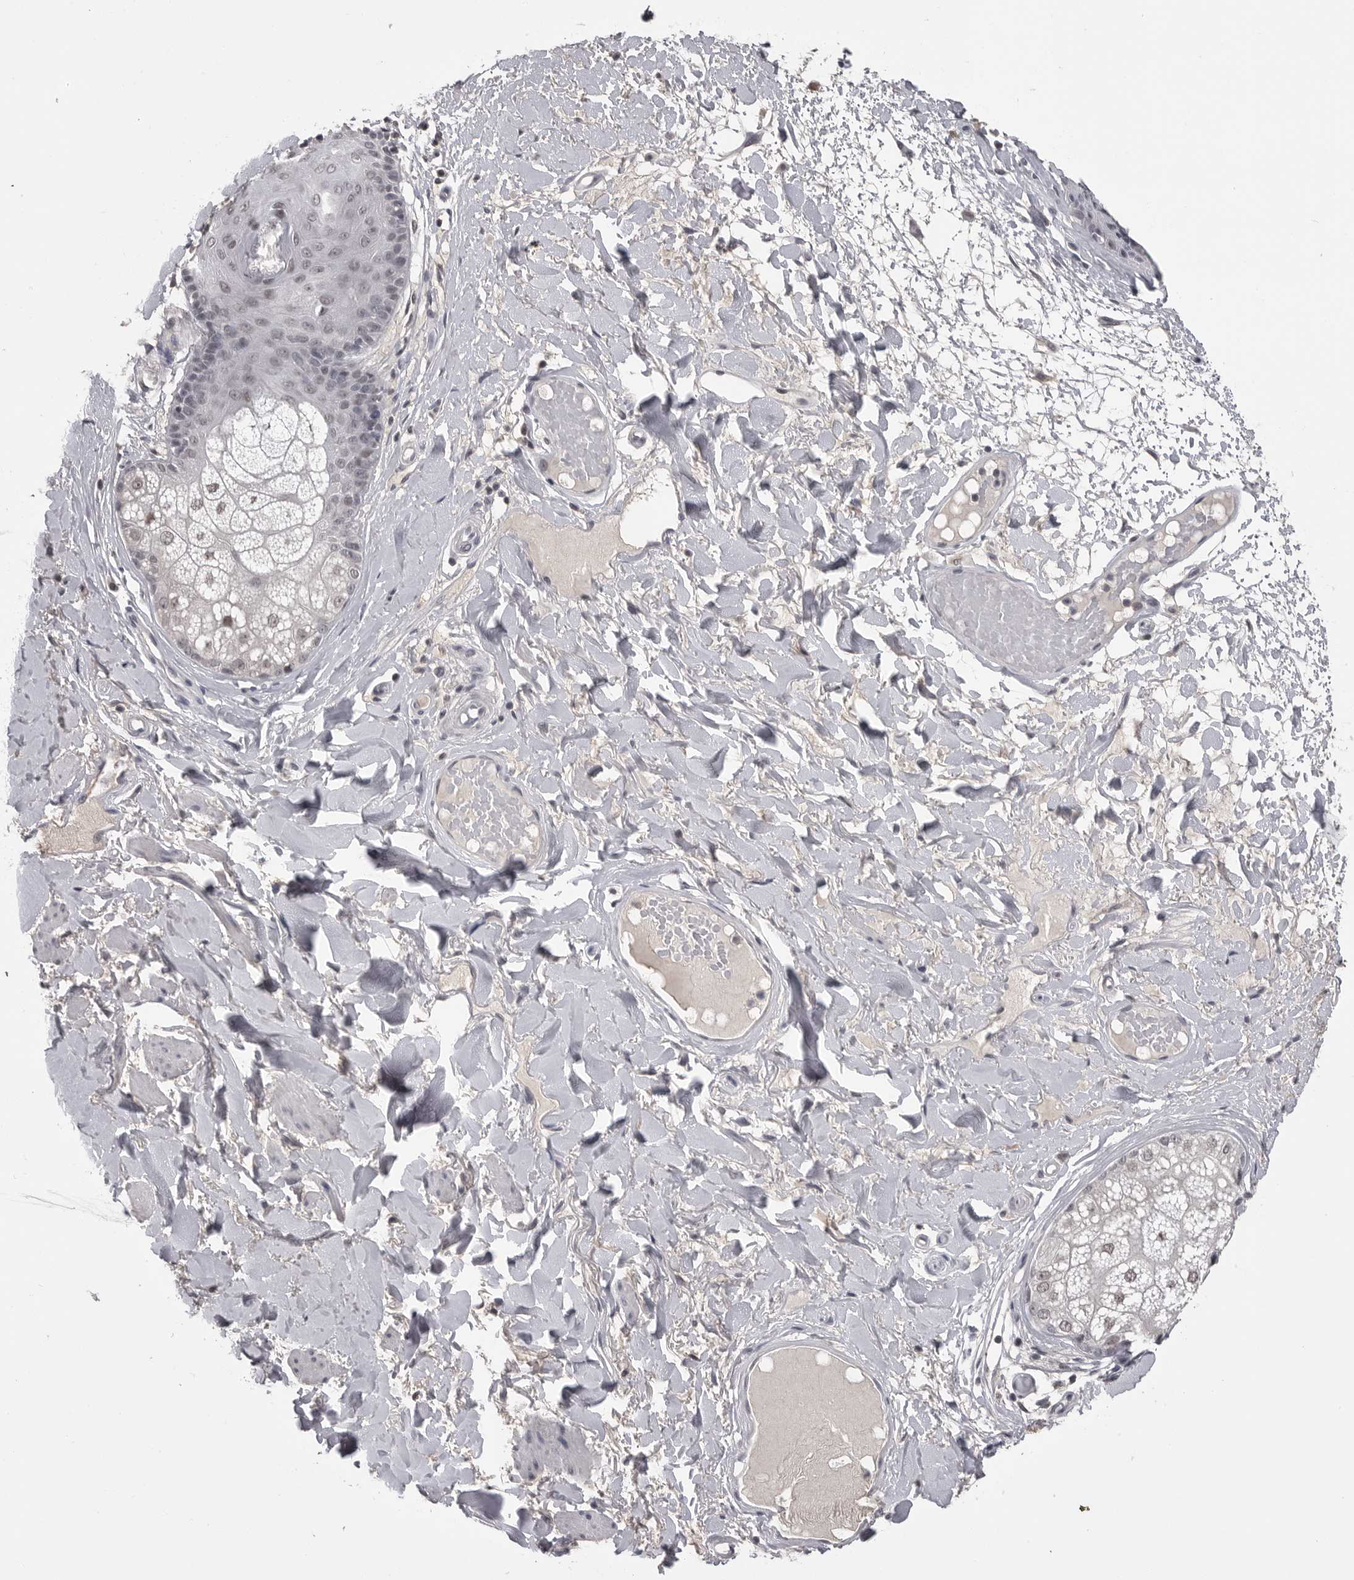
{"staining": {"intensity": "weak", "quantity": "25%-75%", "location": "cytoplasmic/membranous,nuclear"}, "tissue": "skin", "cell_type": "Epidermal cells", "image_type": "normal", "snomed": [{"axis": "morphology", "description": "Normal tissue, NOS"}, {"axis": "topography", "description": "Vulva"}], "caption": "Protein analysis of normal skin shows weak cytoplasmic/membranous,nuclear positivity in about 25%-75% of epidermal cells.", "gene": "DLG2", "patient": {"sex": "female", "age": 73}}